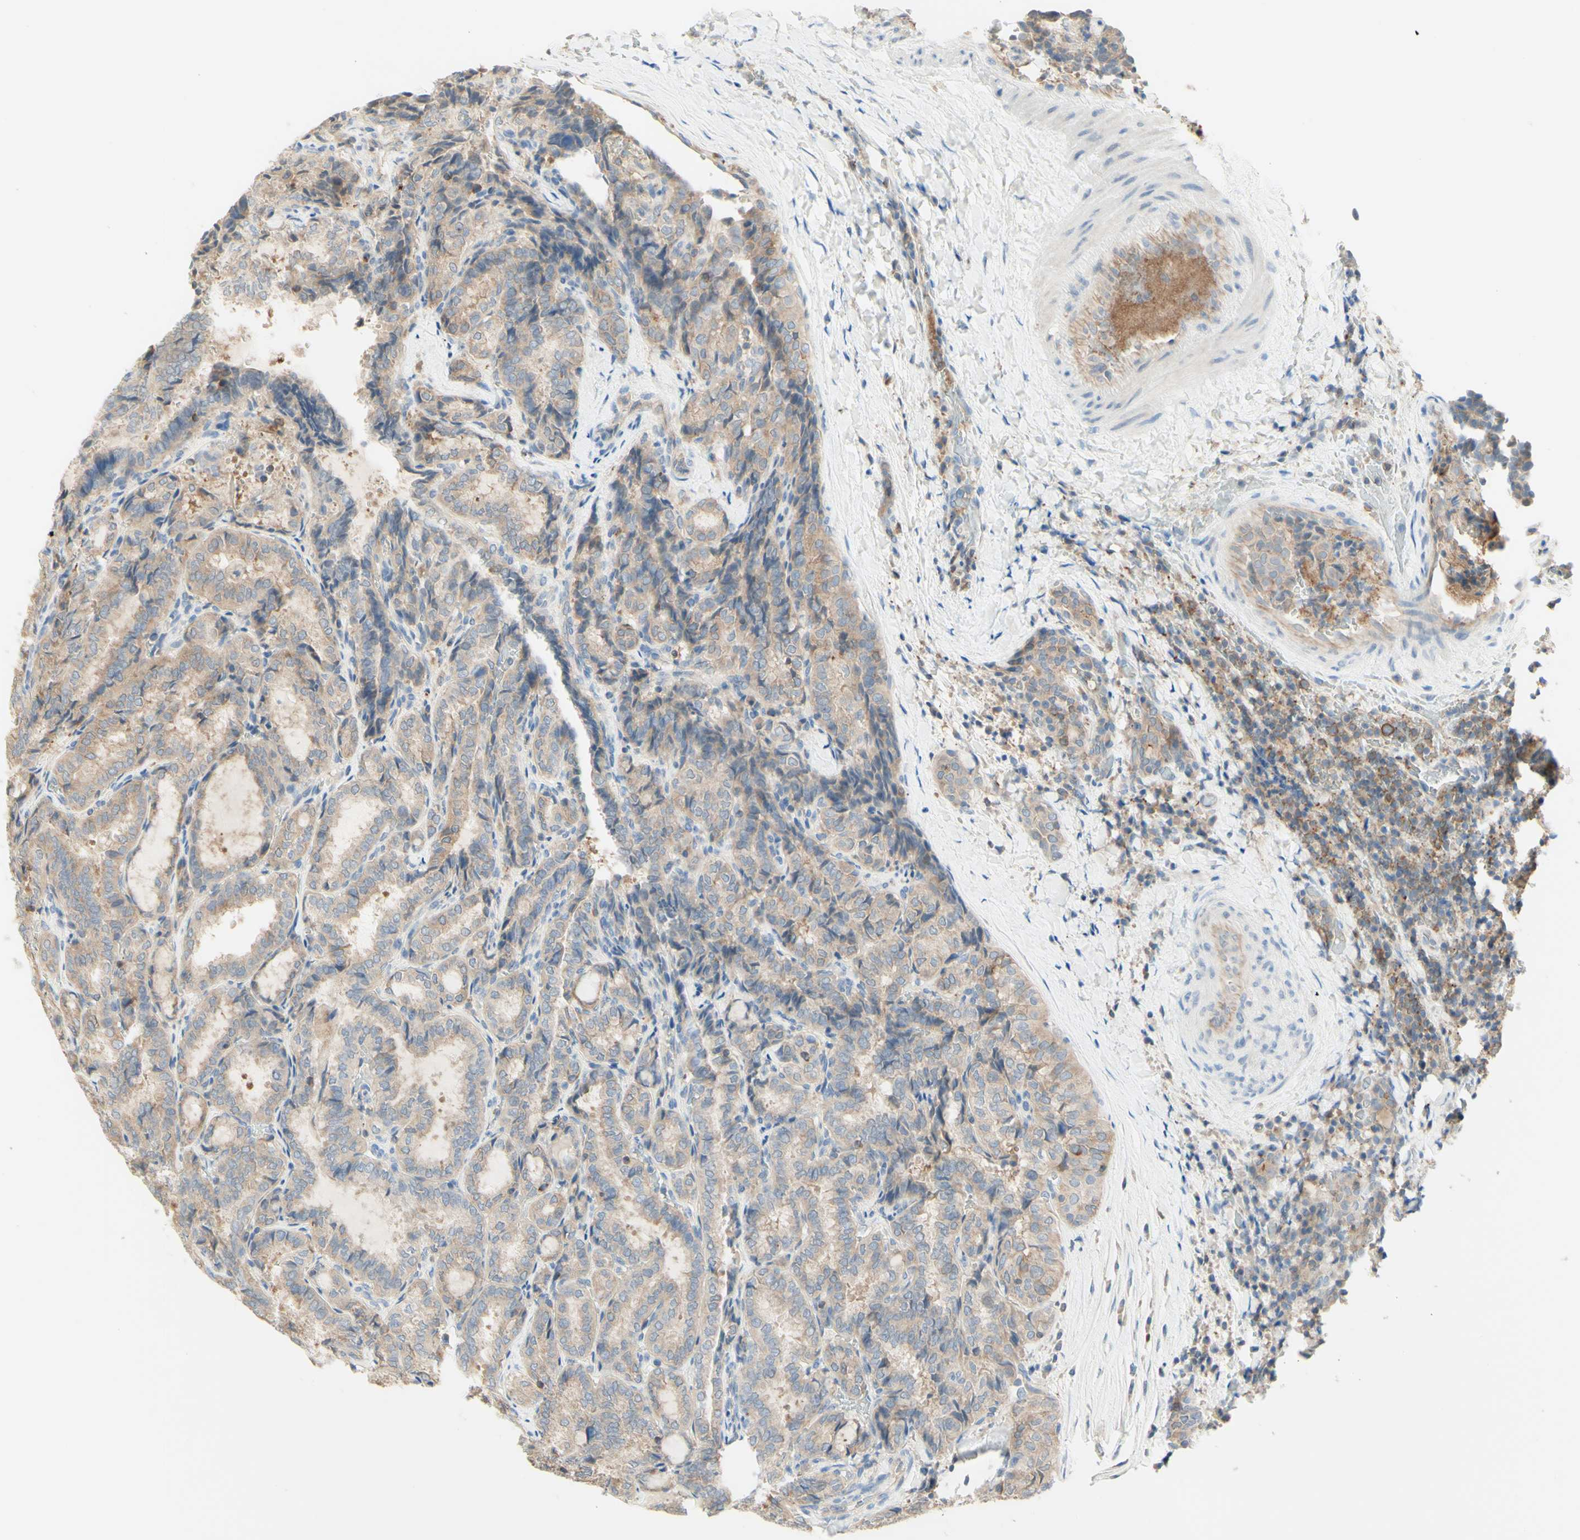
{"staining": {"intensity": "weak", "quantity": ">75%", "location": "cytoplasmic/membranous"}, "tissue": "thyroid cancer", "cell_type": "Tumor cells", "image_type": "cancer", "snomed": [{"axis": "morphology", "description": "Normal tissue, NOS"}, {"axis": "morphology", "description": "Papillary adenocarcinoma, NOS"}, {"axis": "topography", "description": "Thyroid gland"}], "caption": "The micrograph exhibits staining of thyroid cancer, revealing weak cytoplasmic/membranous protein positivity (brown color) within tumor cells. The protein is shown in brown color, while the nuclei are stained blue.", "gene": "MTM1", "patient": {"sex": "female", "age": 30}}